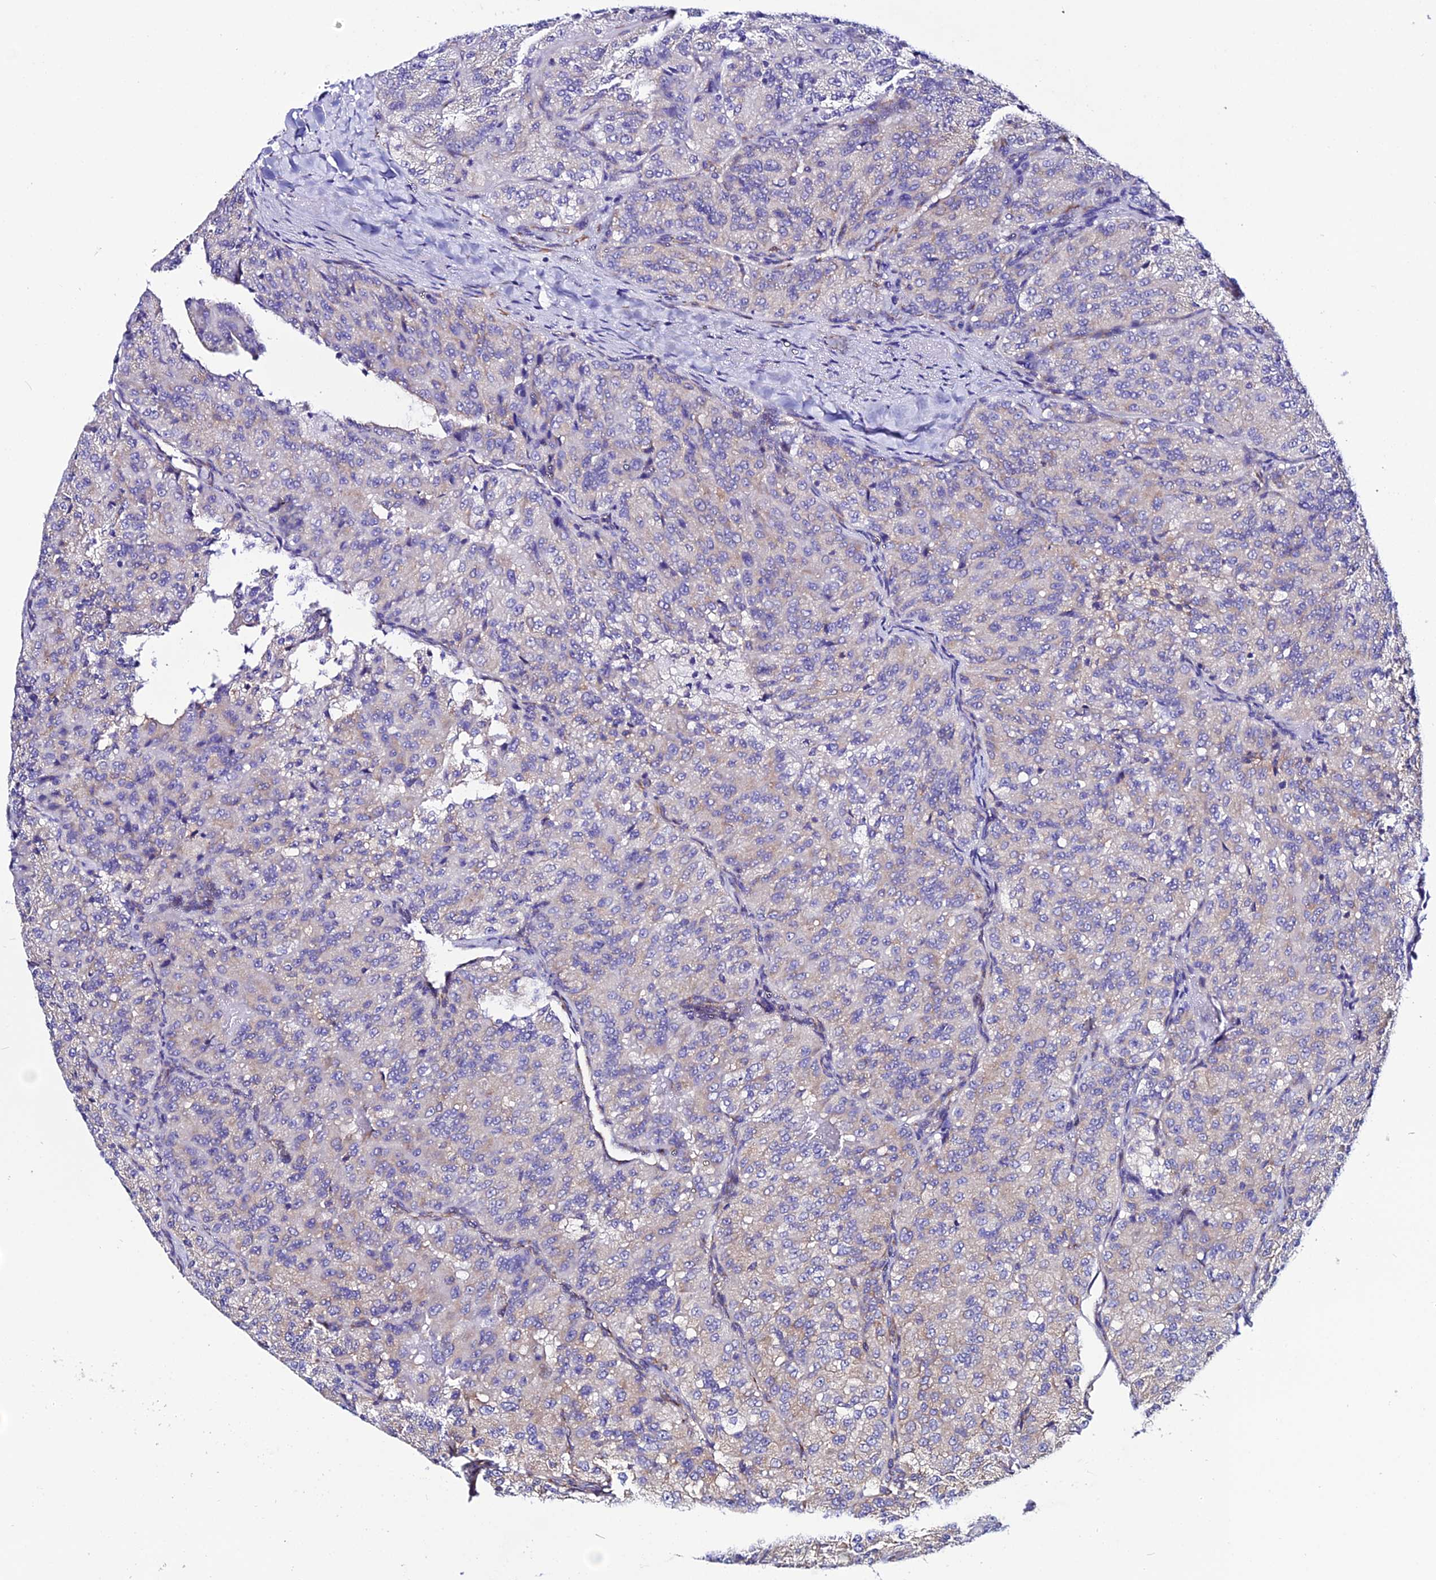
{"staining": {"intensity": "negative", "quantity": "none", "location": "none"}, "tissue": "renal cancer", "cell_type": "Tumor cells", "image_type": "cancer", "snomed": [{"axis": "morphology", "description": "Adenocarcinoma, NOS"}, {"axis": "topography", "description": "Kidney"}], "caption": "An image of human renal cancer (adenocarcinoma) is negative for staining in tumor cells. (Brightfield microscopy of DAB IHC at high magnification).", "gene": "EEF1G", "patient": {"sex": "female", "age": 63}}